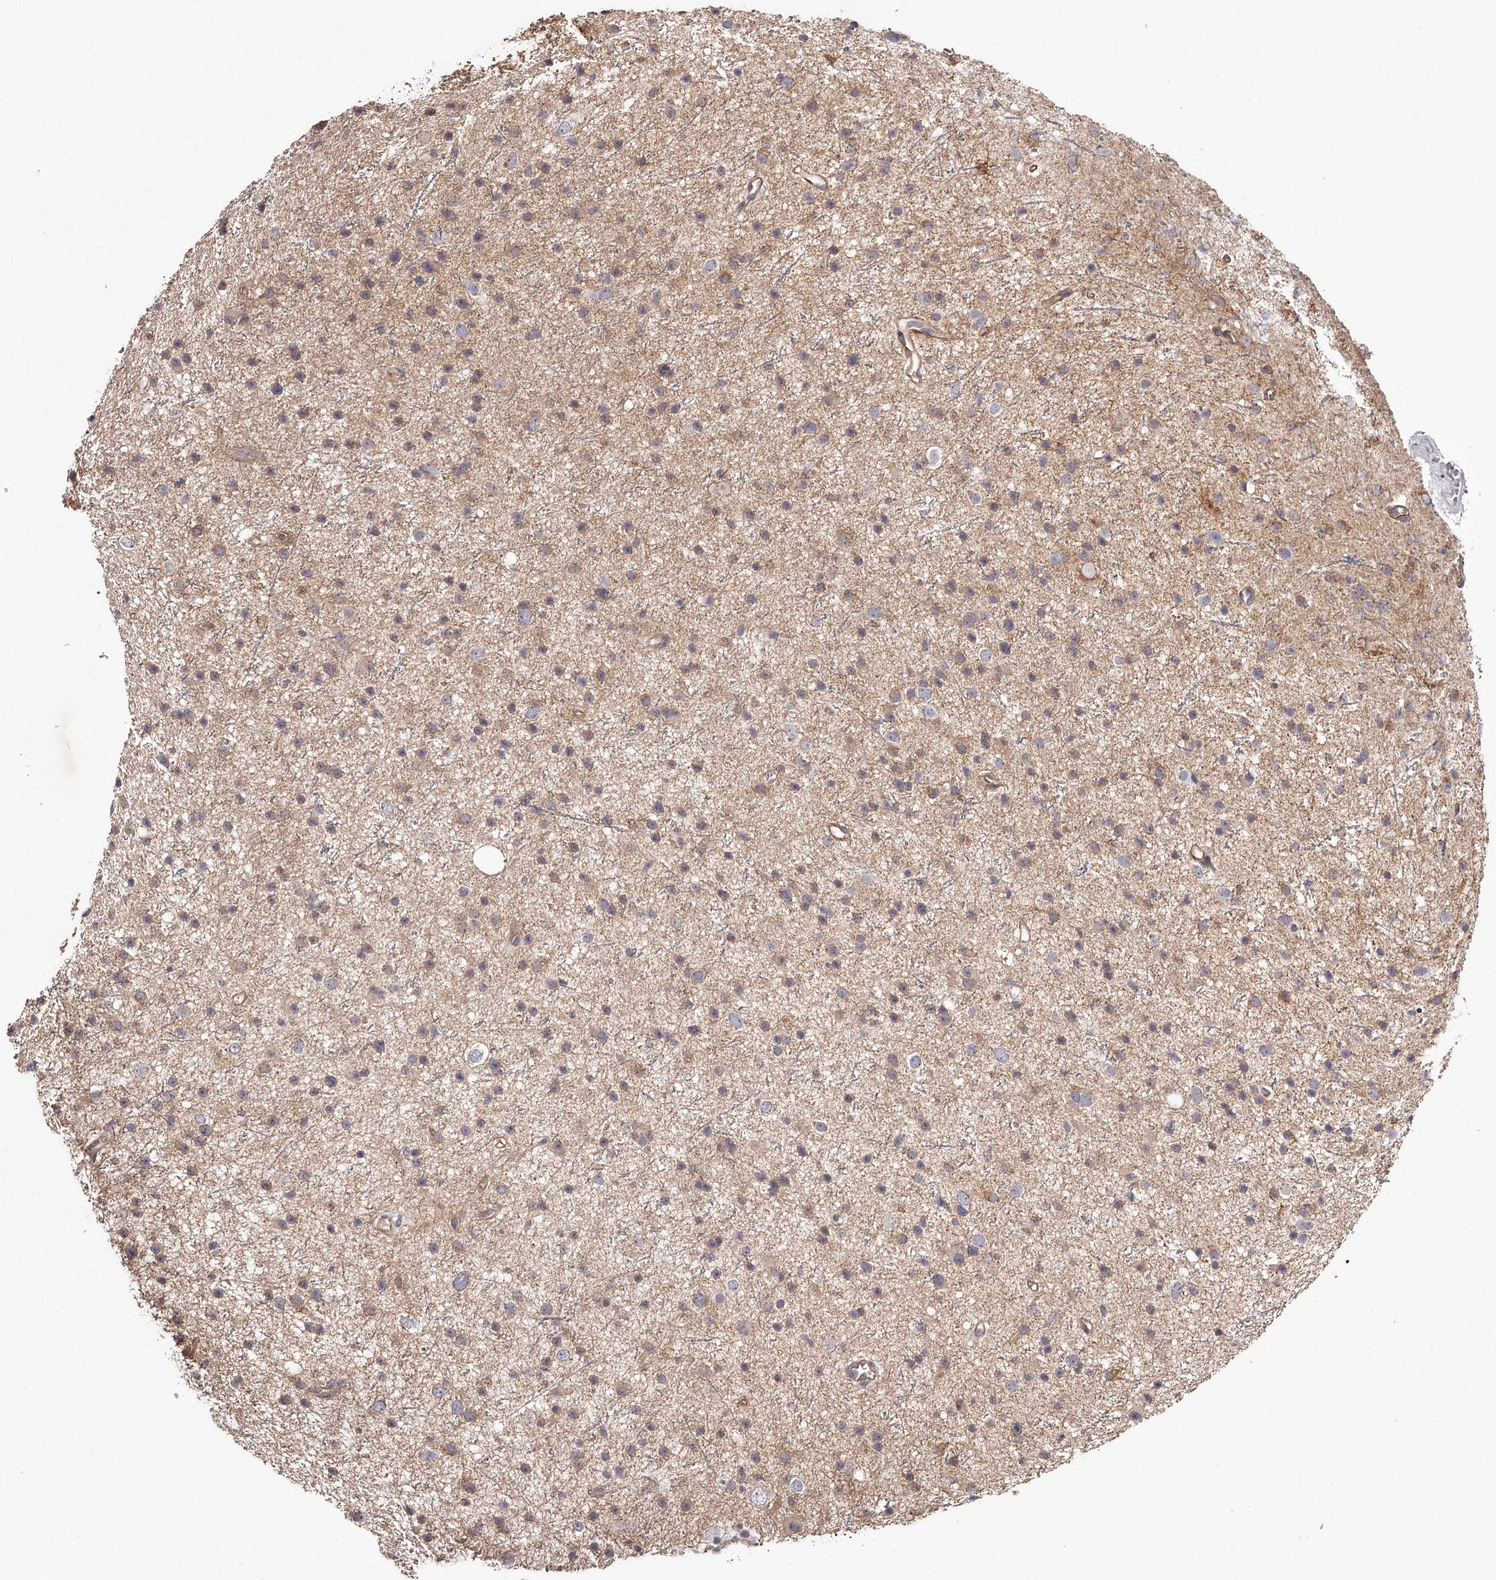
{"staining": {"intensity": "weak", "quantity": "<25%", "location": "cytoplasmic/membranous"}, "tissue": "glioma", "cell_type": "Tumor cells", "image_type": "cancer", "snomed": [{"axis": "morphology", "description": "Glioma, malignant, Low grade"}, {"axis": "topography", "description": "Cerebral cortex"}], "caption": "This is an IHC histopathology image of human glioma. There is no positivity in tumor cells.", "gene": "USP21", "patient": {"sex": "female", "age": 39}}